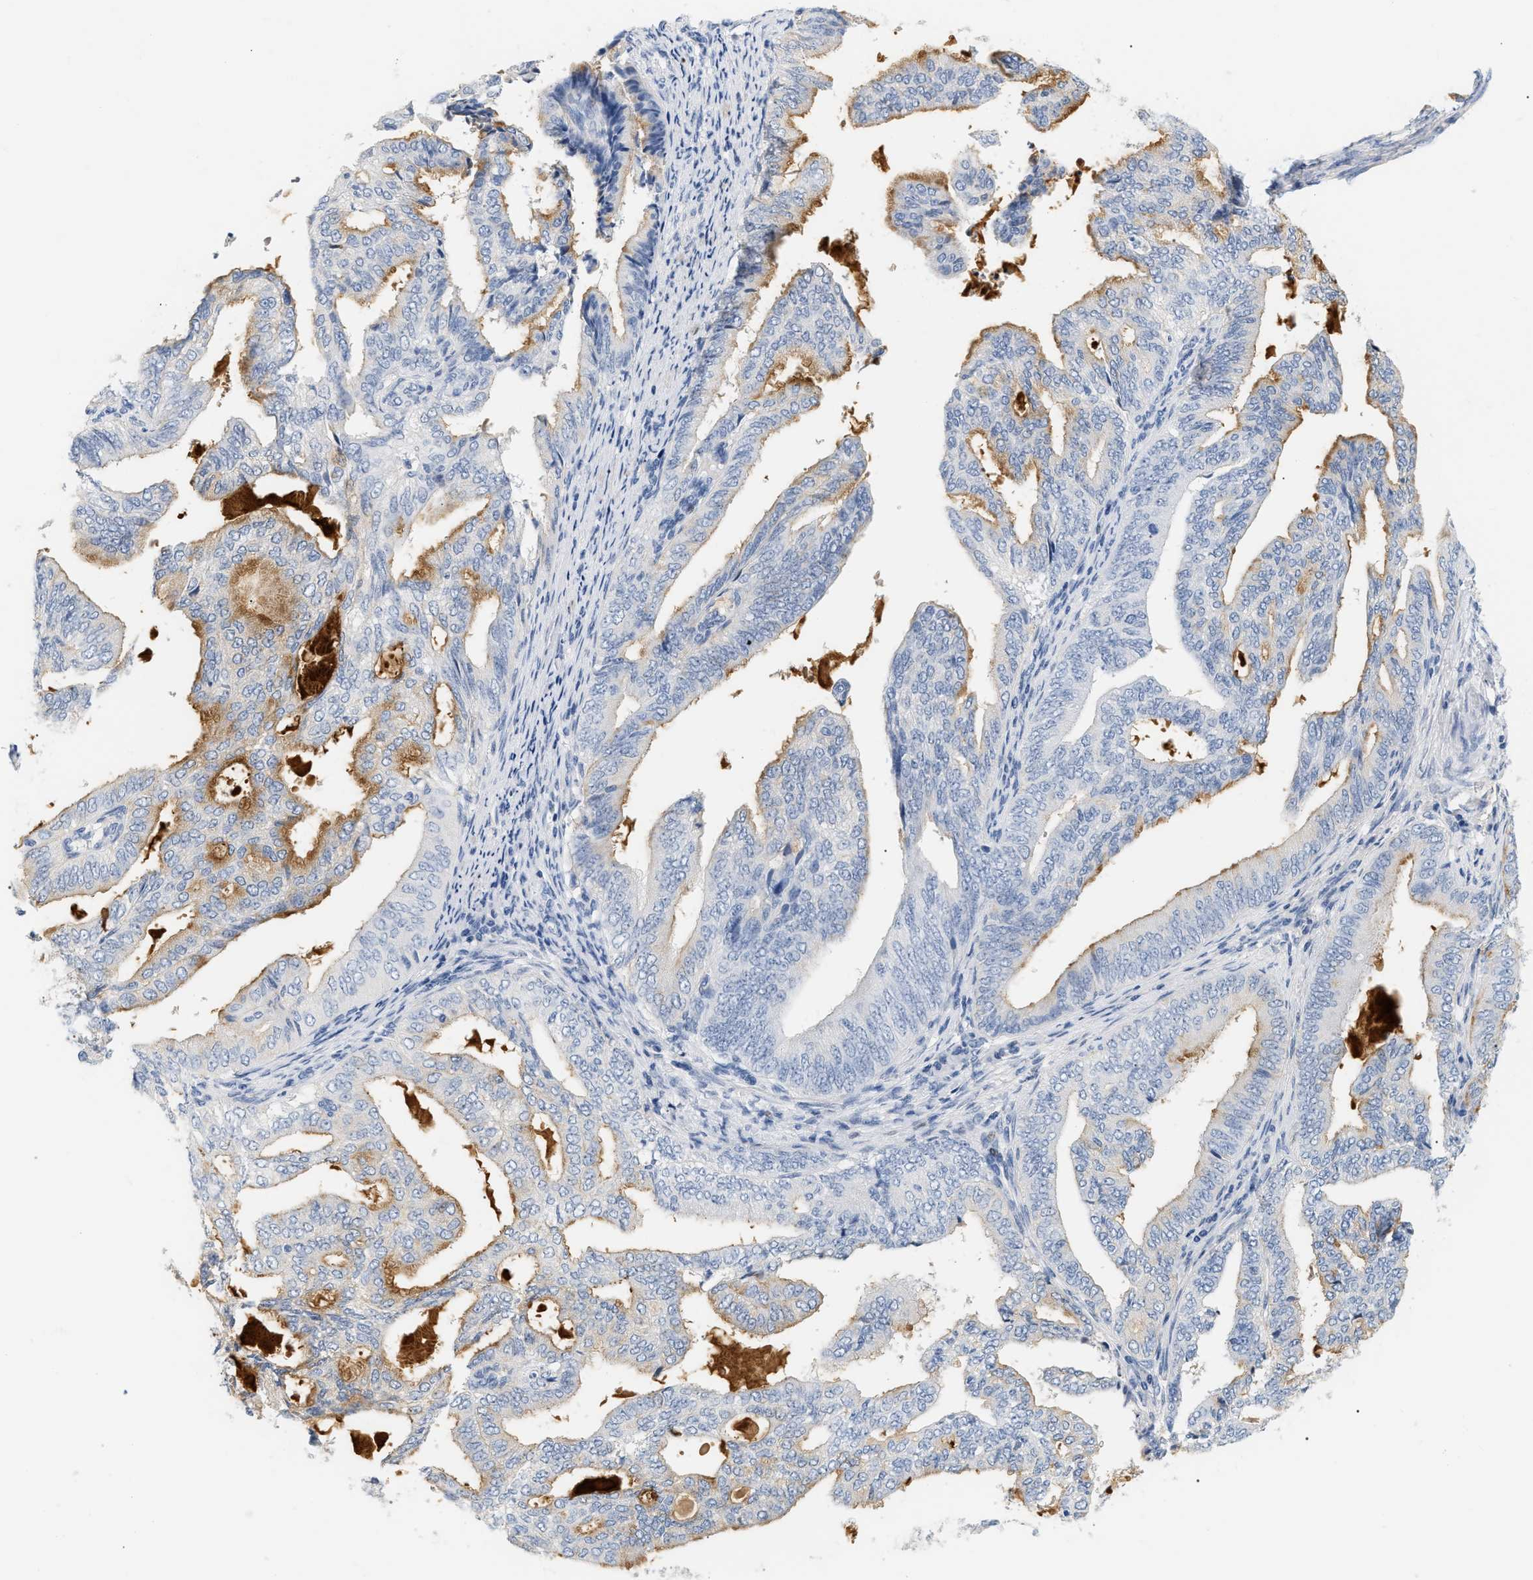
{"staining": {"intensity": "moderate", "quantity": "<25%", "location": "cytoplasmic/membranous"}, "tissue": "endometrial cancer", "cell_type": "Tumor cells", "image_type": "cancer", "snomed": [{"axis": "morphology", "description": "Adenocarcinoma, NOS"}, {"axis": "topography", "description": "Endometrium"}], "caption": "DAB immunohistochemical staining of human endometrial cancer (adenocarcinoma) reveals moderate cytoplasmic/membranous protein positivity in approximately <25% of tumor cells.", "gene": "CFH", "patient": {"sex": "female", "age": 58}}